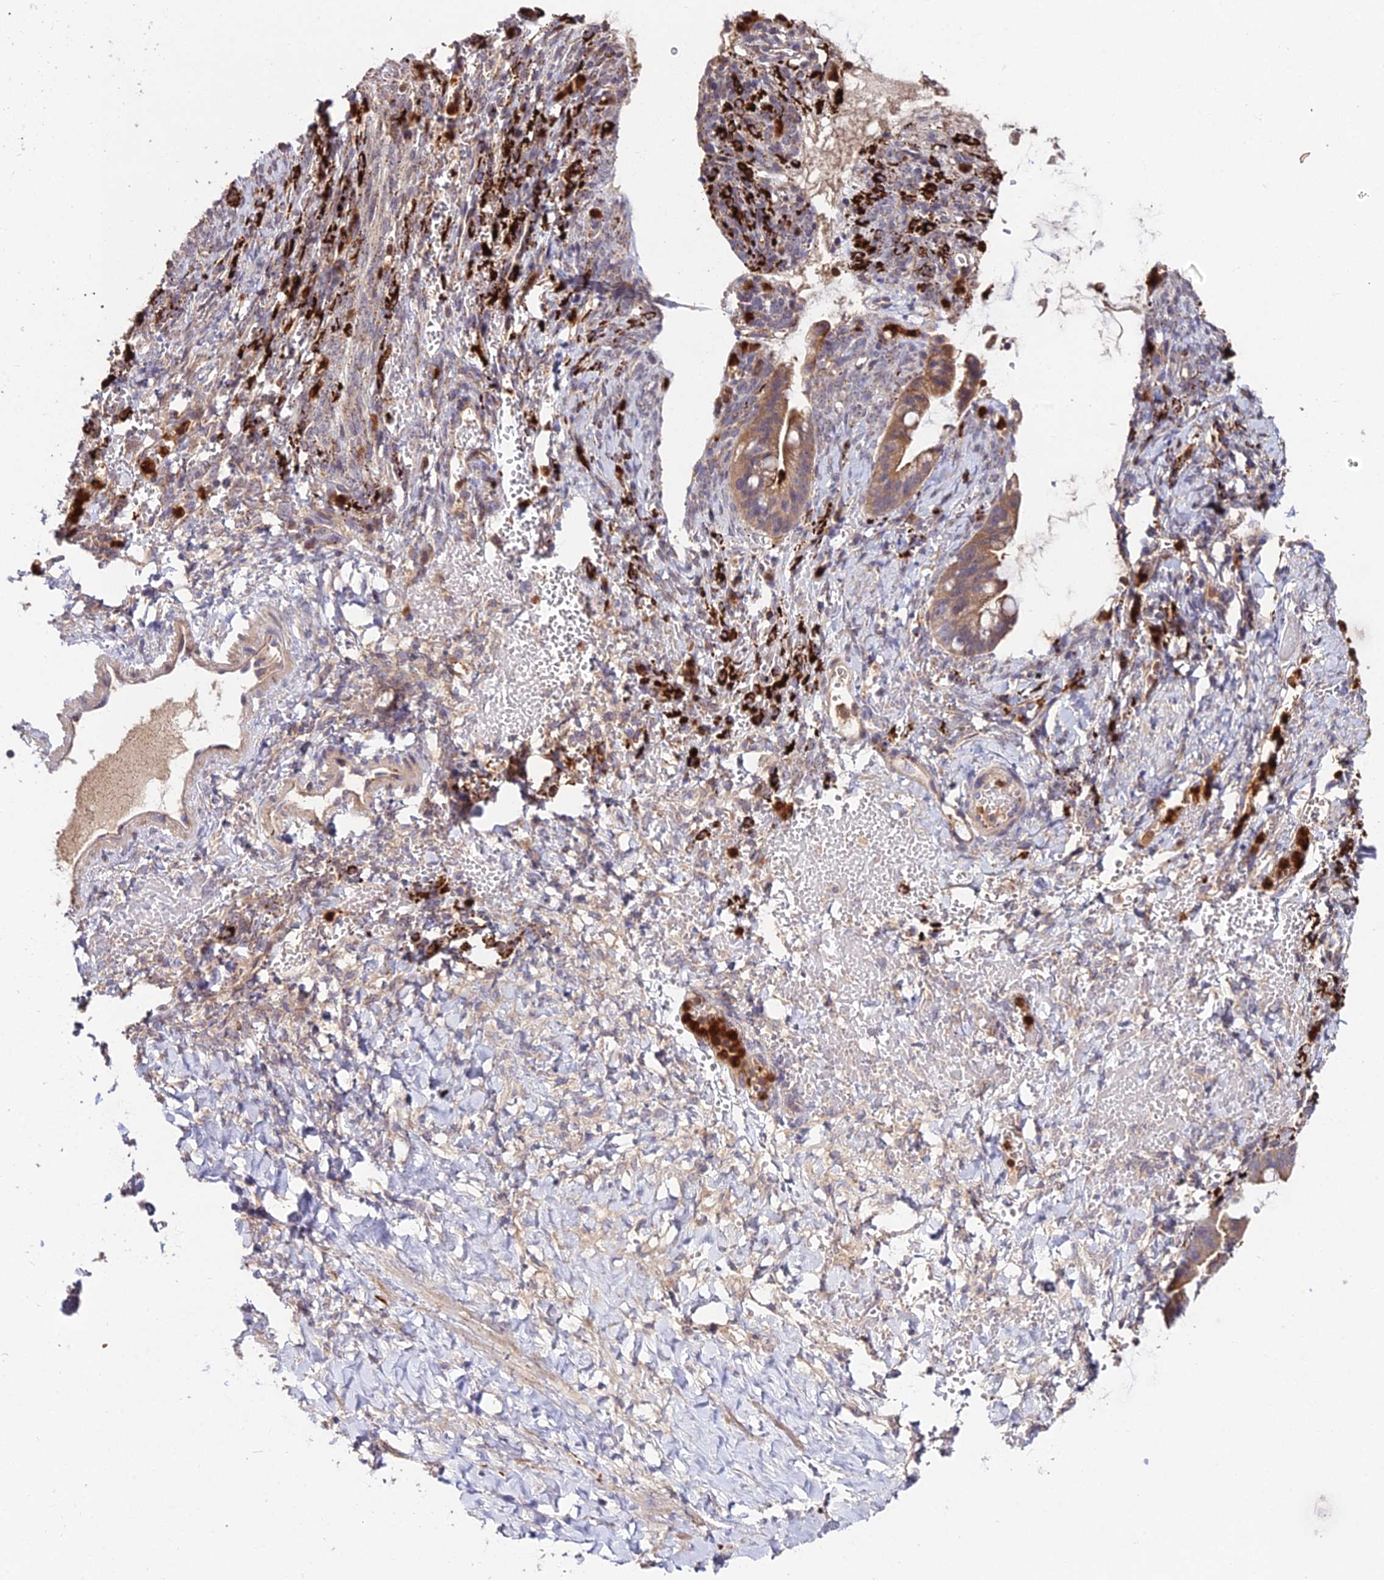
{"staining": {"intensity": "moderate", "quantity": "<25%", "location": "cytoplasmic/membranous"}, "tissue": "ovarian cancer", "cell_type": "Tumor cells", "image_type": "cancer", "snomed": [{"axis": "morphology", "description": "Cystadenocarcinoma, mucinous, NOS"}, {"axis": "topography", "description": "Ovary"}], "caption": "This histopathology image shows ovarian cancer stained with immunohistochemistry to label a protein in brown. The cytoplasmic/membranous of tumor cells show moderate positivity for the protein. Nuclei are counter-stained blue.", "gene": "EID2", "patient": {"sex": "female", "age": 73}}